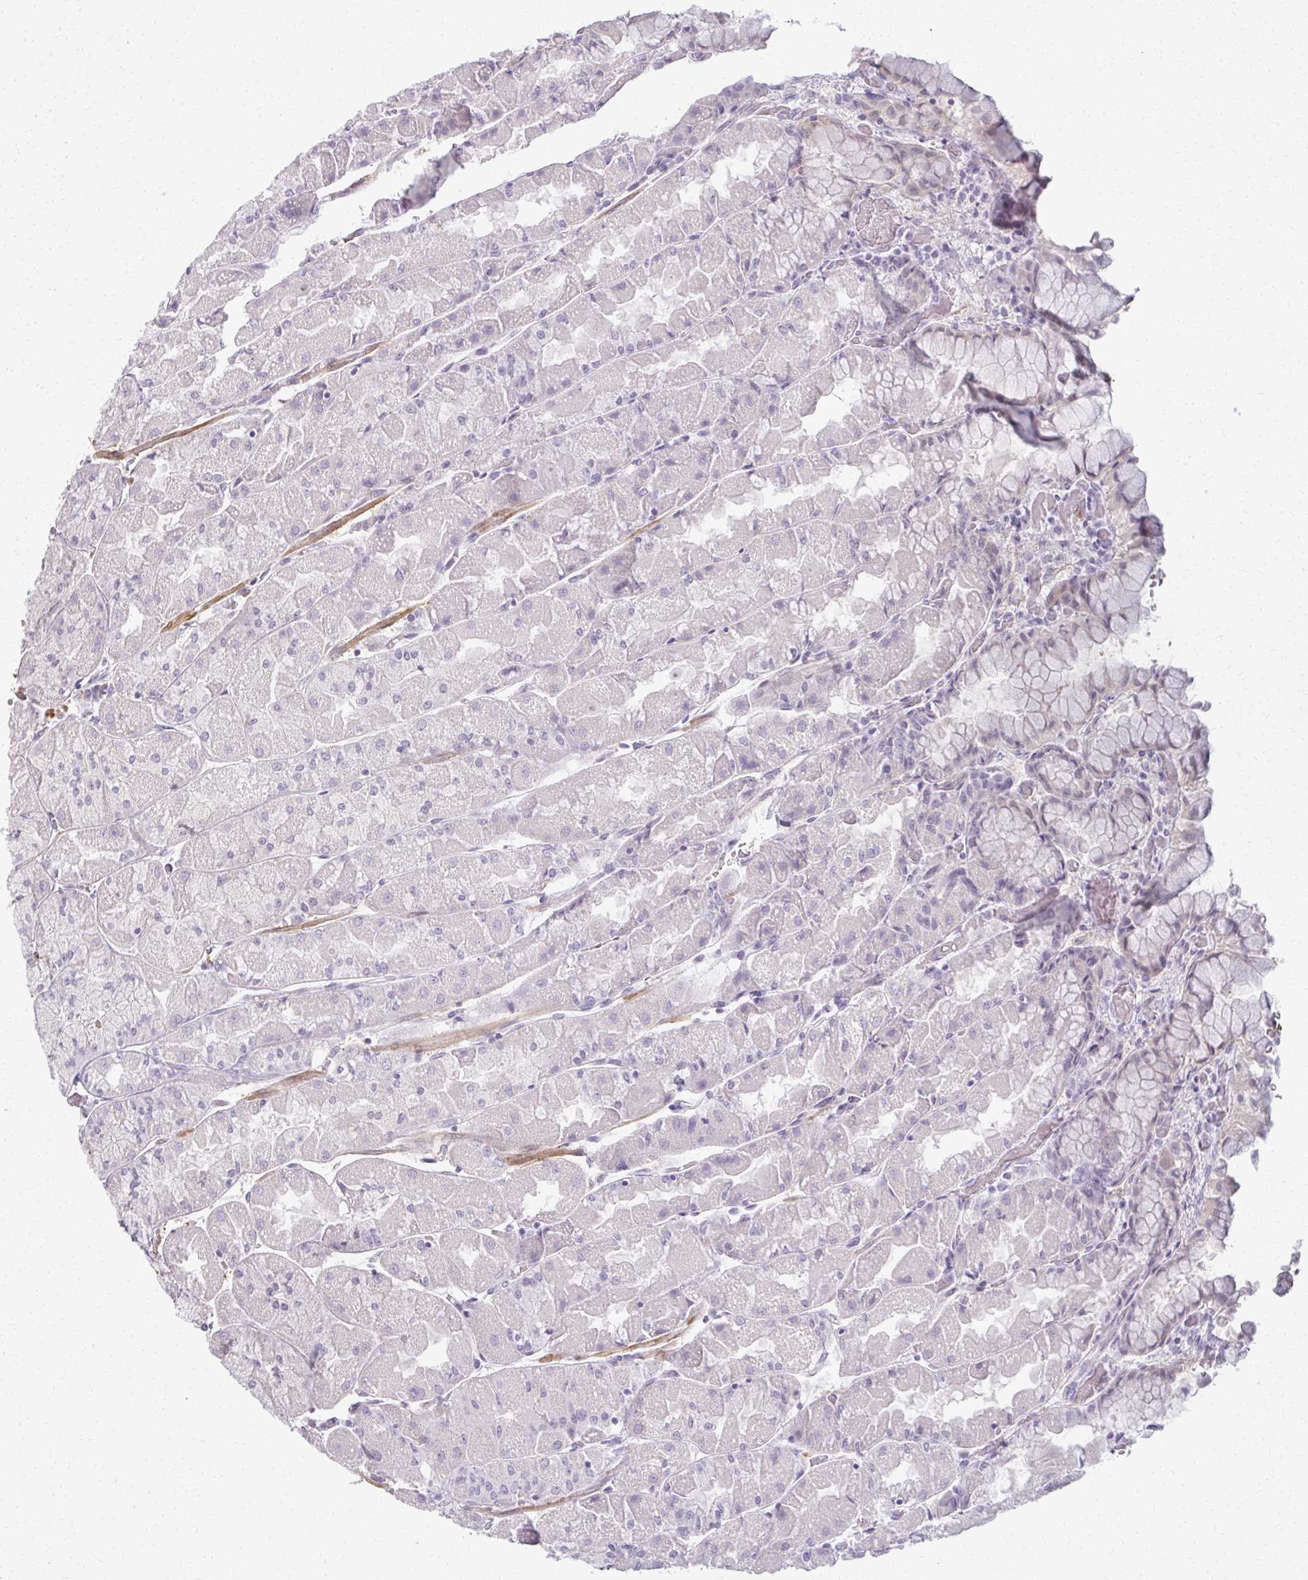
{"staining": {"intensity": "moderate", "quantity": "<25%", "location": "cytoplasmic/membranous"}, "tissue": "stomach", "cell_type": "Glandular cells", "image_type": "normal", "snomed": [{"axis": "morphology", "description": "Normal tissue, NOS"}, {"axis": "topography", "description": "Stomach"}], "caption": "This micrograph exhibits normal stomach stained with immunohistochemistry to label a protein in brown. The cytoplasmic/membranous of glandular cells show moderate positivity for the protein. Nuclei are counter-stained blue.", "gene": "CA3", "patient": {"sex": "female", "age": 61}}